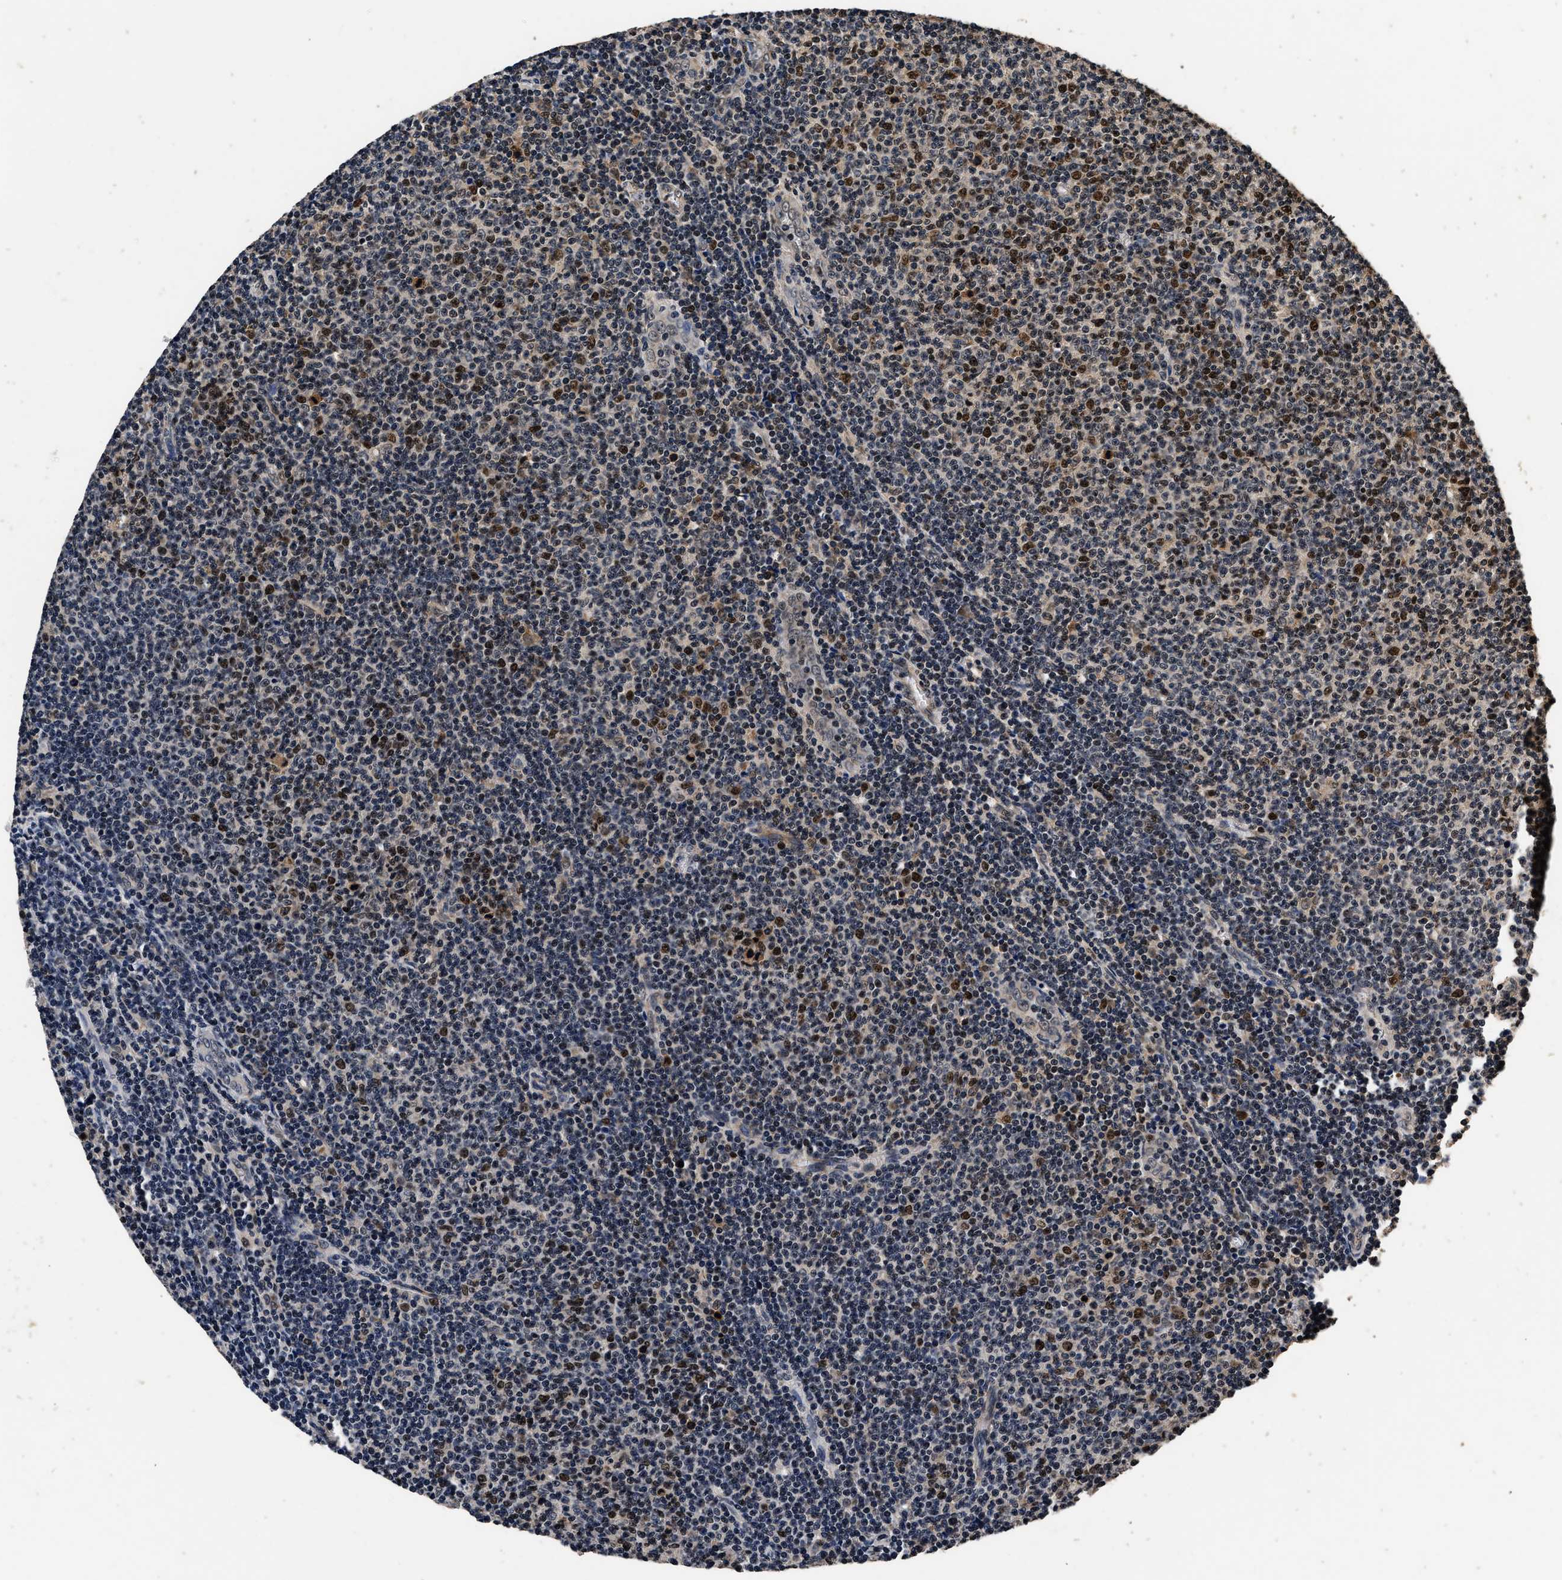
{"staining": {"intensity": "strong", "quantity": "<25%", "location": "nuclear"}, "tissue": "lymphoma", "cell_type": "Tumor cells", "image_type": "cancer", "snomed": [{"axis": "morphology", "description": "Malignant lymphoma, non-Hodgkin's type, Low grade"}, {"axis": "topography", "description": "Lymph node"}], "caption": "This is an image of immunohistochemistry (IHC) staining of low-grade malignant lymphoma, non-Hodgkin's type, which shows strong positivity in the nuclear of tumor cells.", "gene": "CSTF1", "patient": {"sex": "male", "age": 66}}